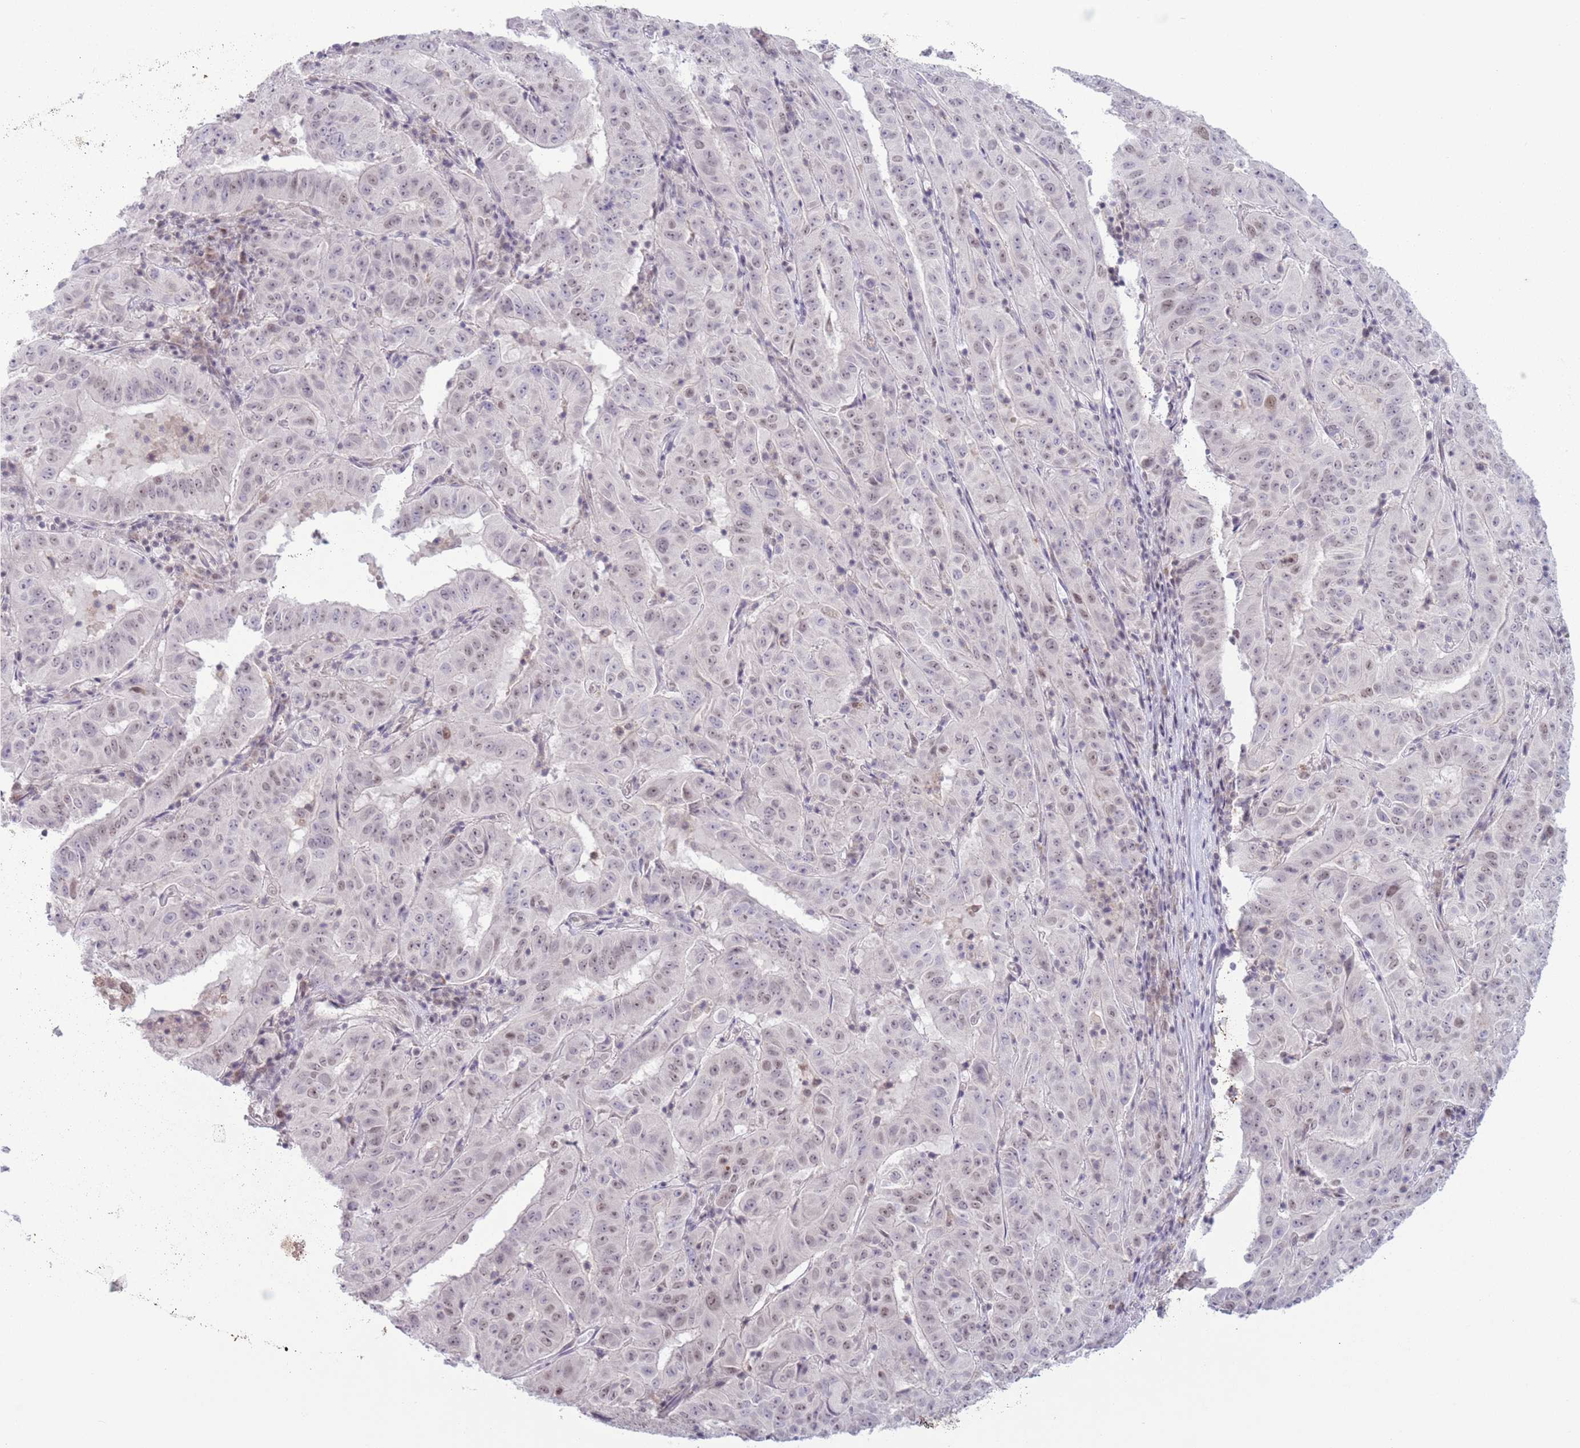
{"staining": {"intensity": "weak", "quantity": "<25%", "location": "nuclear"}, "tissue": "pancreatic cancer", "cell_type": "Tumor cells", "image_type": "cancer", "snomed": [{"axis": "morphology", "description": "Adenocarcinoma, NOS"}, {"axis": "topography", "description": "Pancreas"}], "caption": "DAB immunohistochemical staining of human adenocarcinoma (pancreatic) demonstrates no significant positivity in tumor cells. (DAB (3,3'-diaminobenzidine) immunohistochemistry with hematoxylin counter stain).", "gene": "MRPL34", "patient": {"sex": "male", "age": 63}}